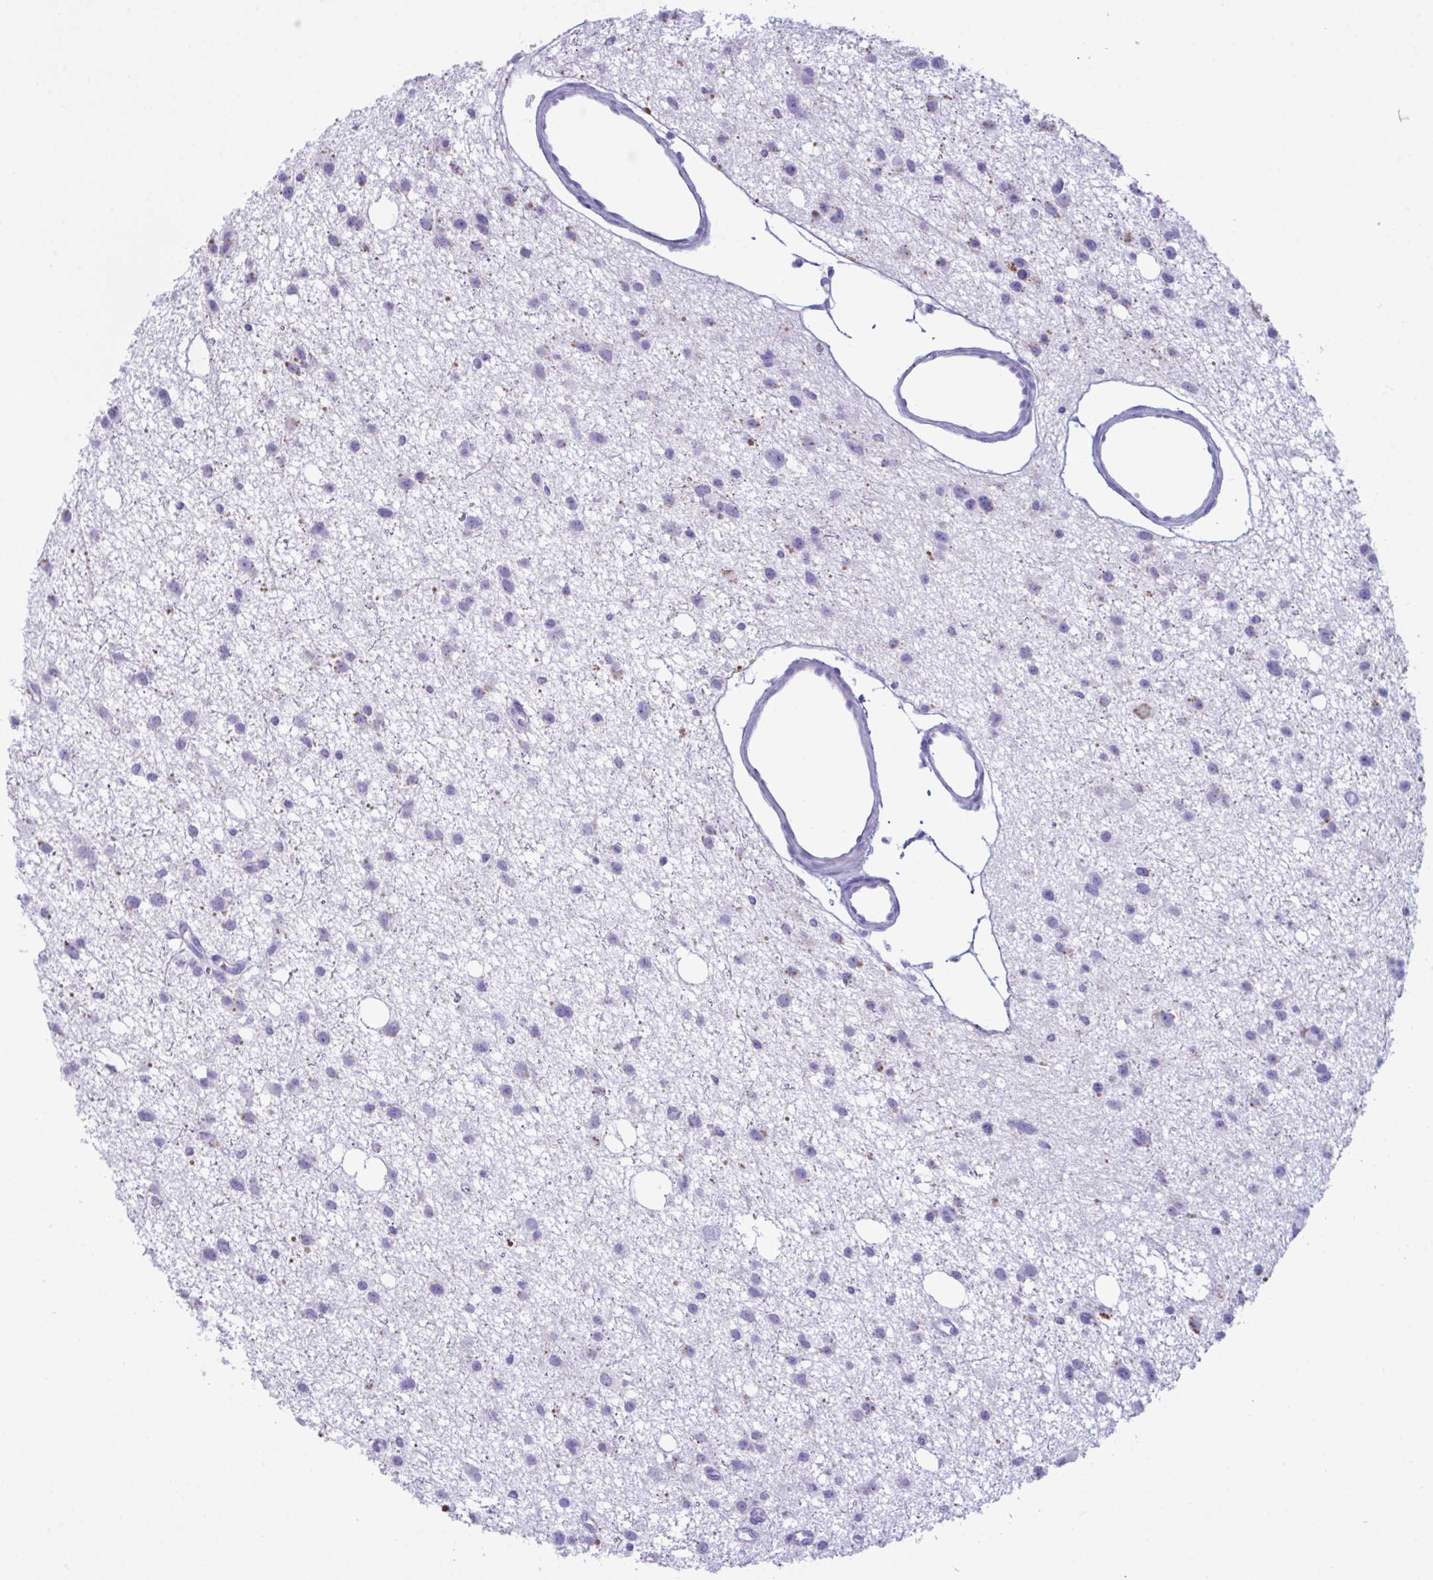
{"staining": {"intensity": "moderate", "quantity": "<25%", "location": "cytoplasmic/membranous"}, "tissue": "glioma", "cell_type": "Tumor cells", "image_type": "cancer", "snomed": [{"axis": "morphology", "description": "Glioma, malignant, High grade"}, {"axis": "topography", "description": "Brain"}], "caption": "Moderate cytoplasmic/membranous positivity is appreciated in about <25% of tumor cells in high-grade glioma (malignant). The staining was performed using DAB, with brown indicating positive protein expression. Nuclei are stained blue with hematoxylin.", "gene": "BBS1", "patient": {"sex": "male", "age": 23}}